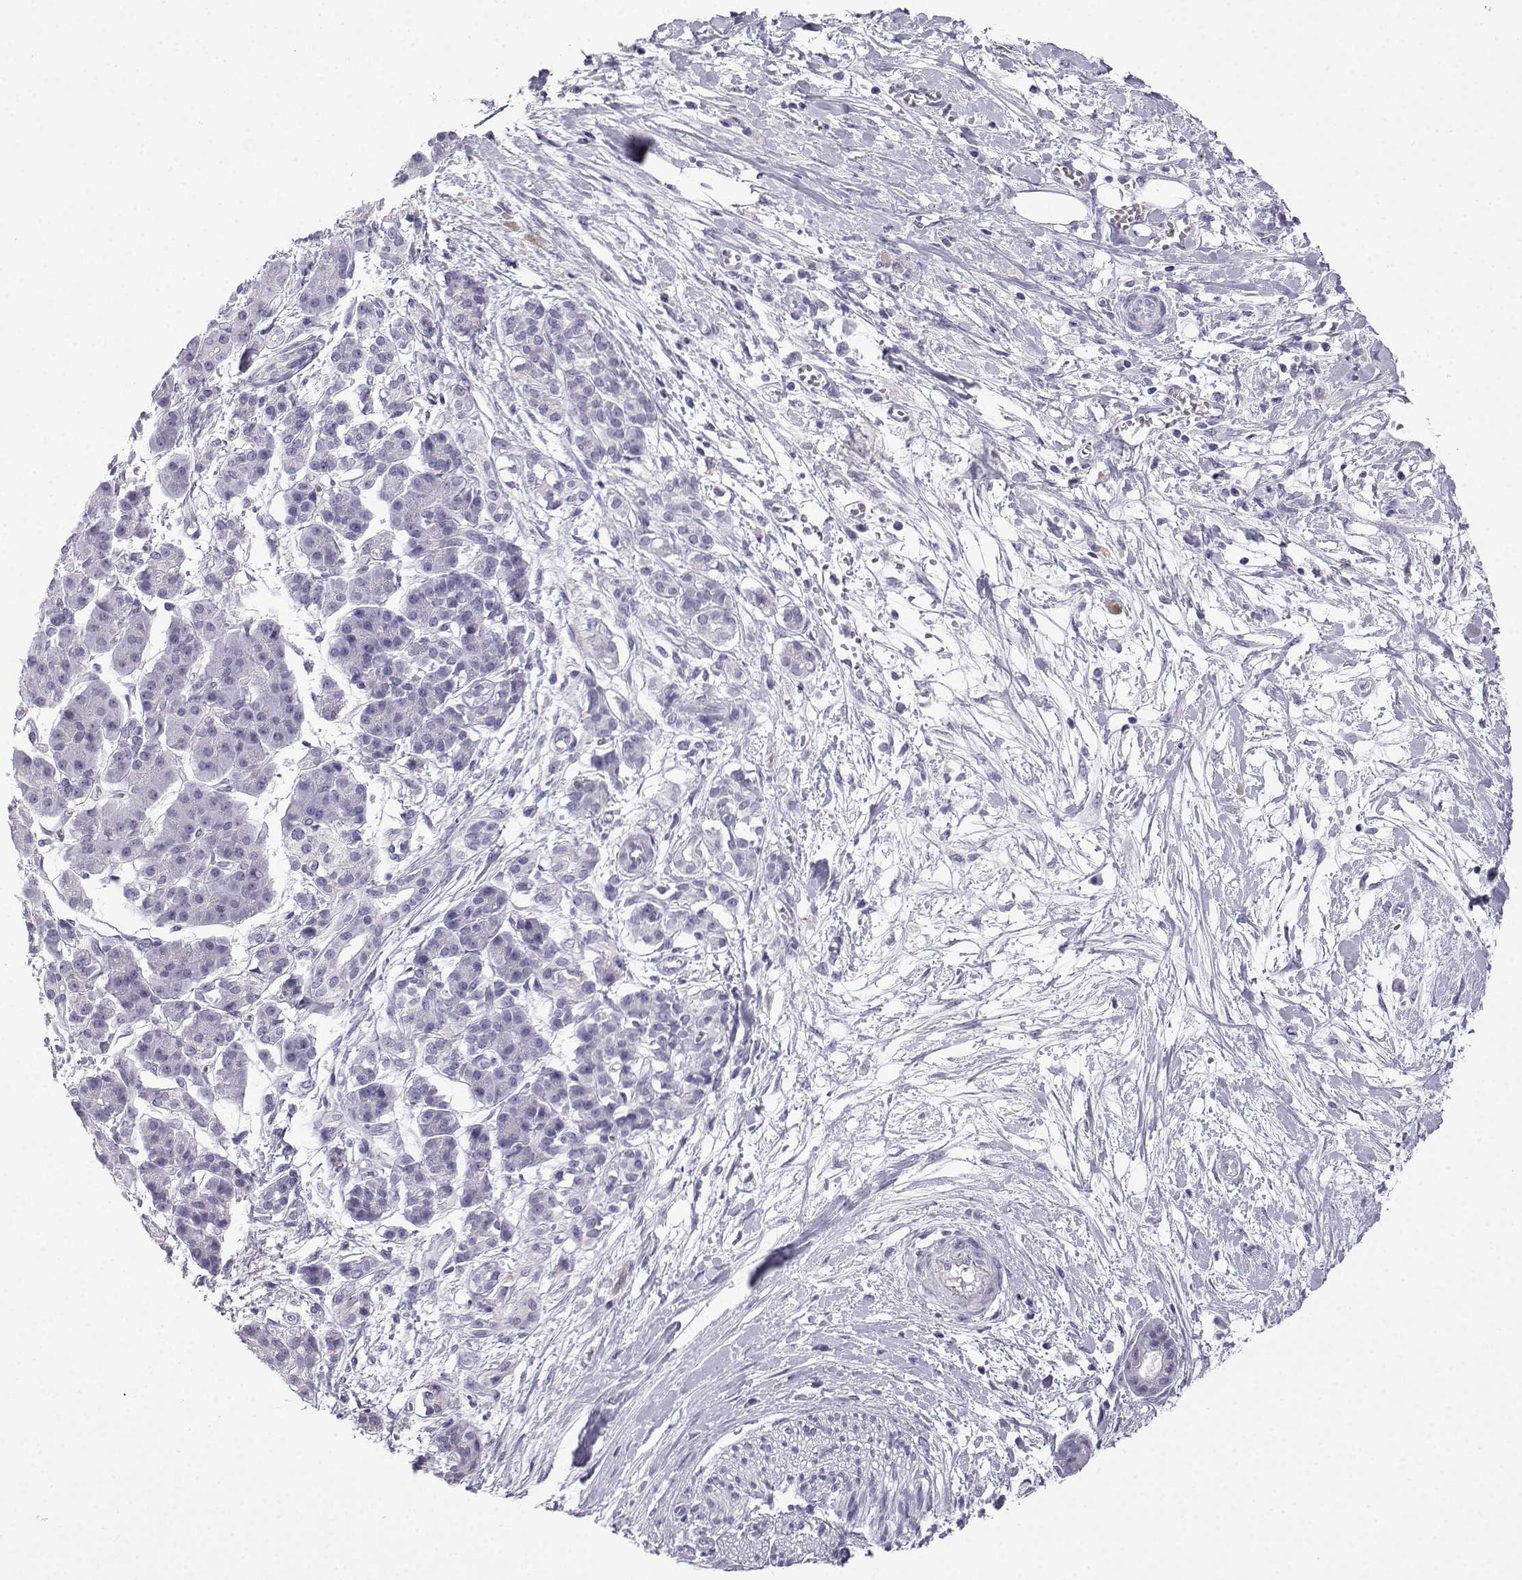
{"staining": {"intensity": "negative", "quantity": "none", "location": "none"}, "tissue": "pancreatic cancer", "cell_type": "Tumor cells", "image_type": "cancer", "snomed": [{"axis": "morphology", "description": "Normal tissue, NOS"}, {"axis": "morphology", "description": "Adenocarcinoma, NOS"}, {"axis": "topography", "description": "Lymph node"}, {"axis": "topography", "description": "Pancreas"}], "caption": "Pancreatic cancer (adenocarcinoma) stained for a protein using IHC exhibits no expression tumor cells.", "gene": "ACRBP", "patient": {"sex": "female", "age": 58}}